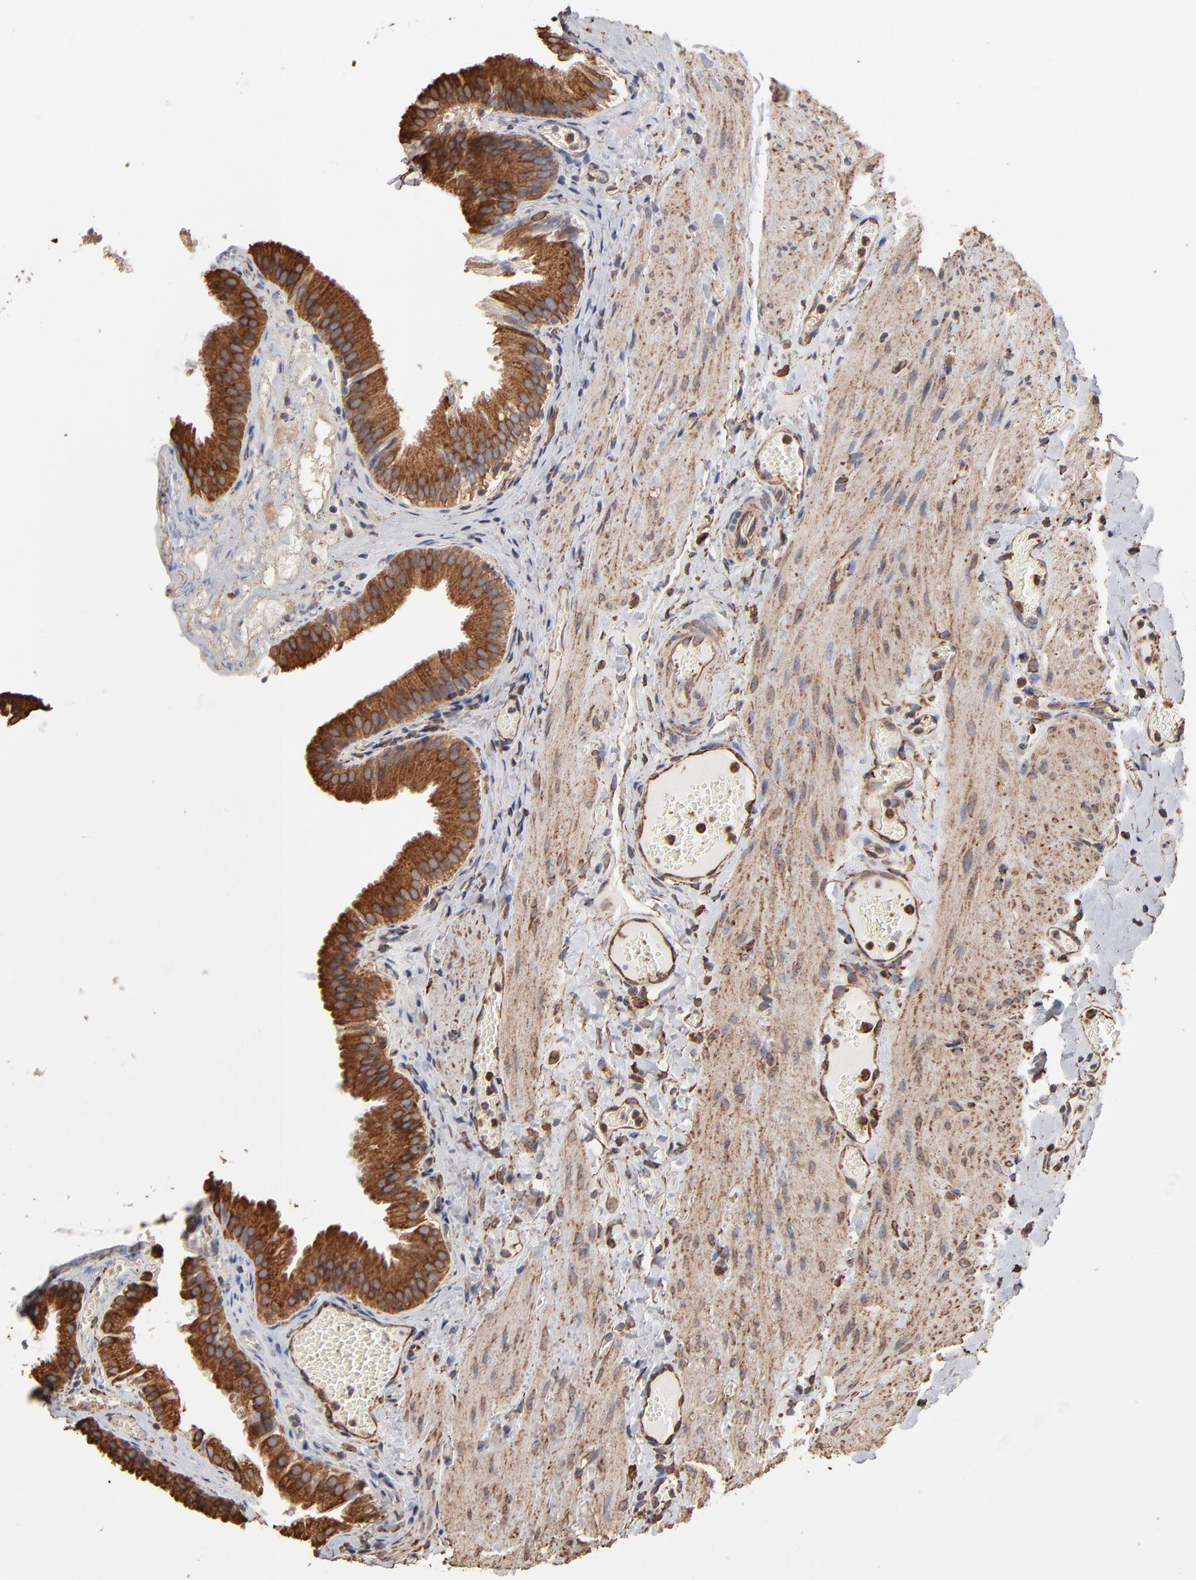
{"staining": {"intensity": "moderate", "quantity": ">75%", "location": "cytoplasmic/membranous"}, "tissue": "gallbladder", "cell_type": "Glandular cells", "image_type": "normal", "snomed": [{"axis": "morphology", "description": "Normal tissue, NOS"}, {"axis": "topography", "description": "Gallbladder"}], "caption": "A medium amount of moderate cytoplasmic/membranous positivity is identified in about >75% of glandular cells in unremarkable gallbladder. (DAB (3,3'-diaminobenzidine) IHC, brown staining for protein, blue staining for nuclei).", "gene": "PDIA3", "patient": {"sex": "female", "age": 24}}